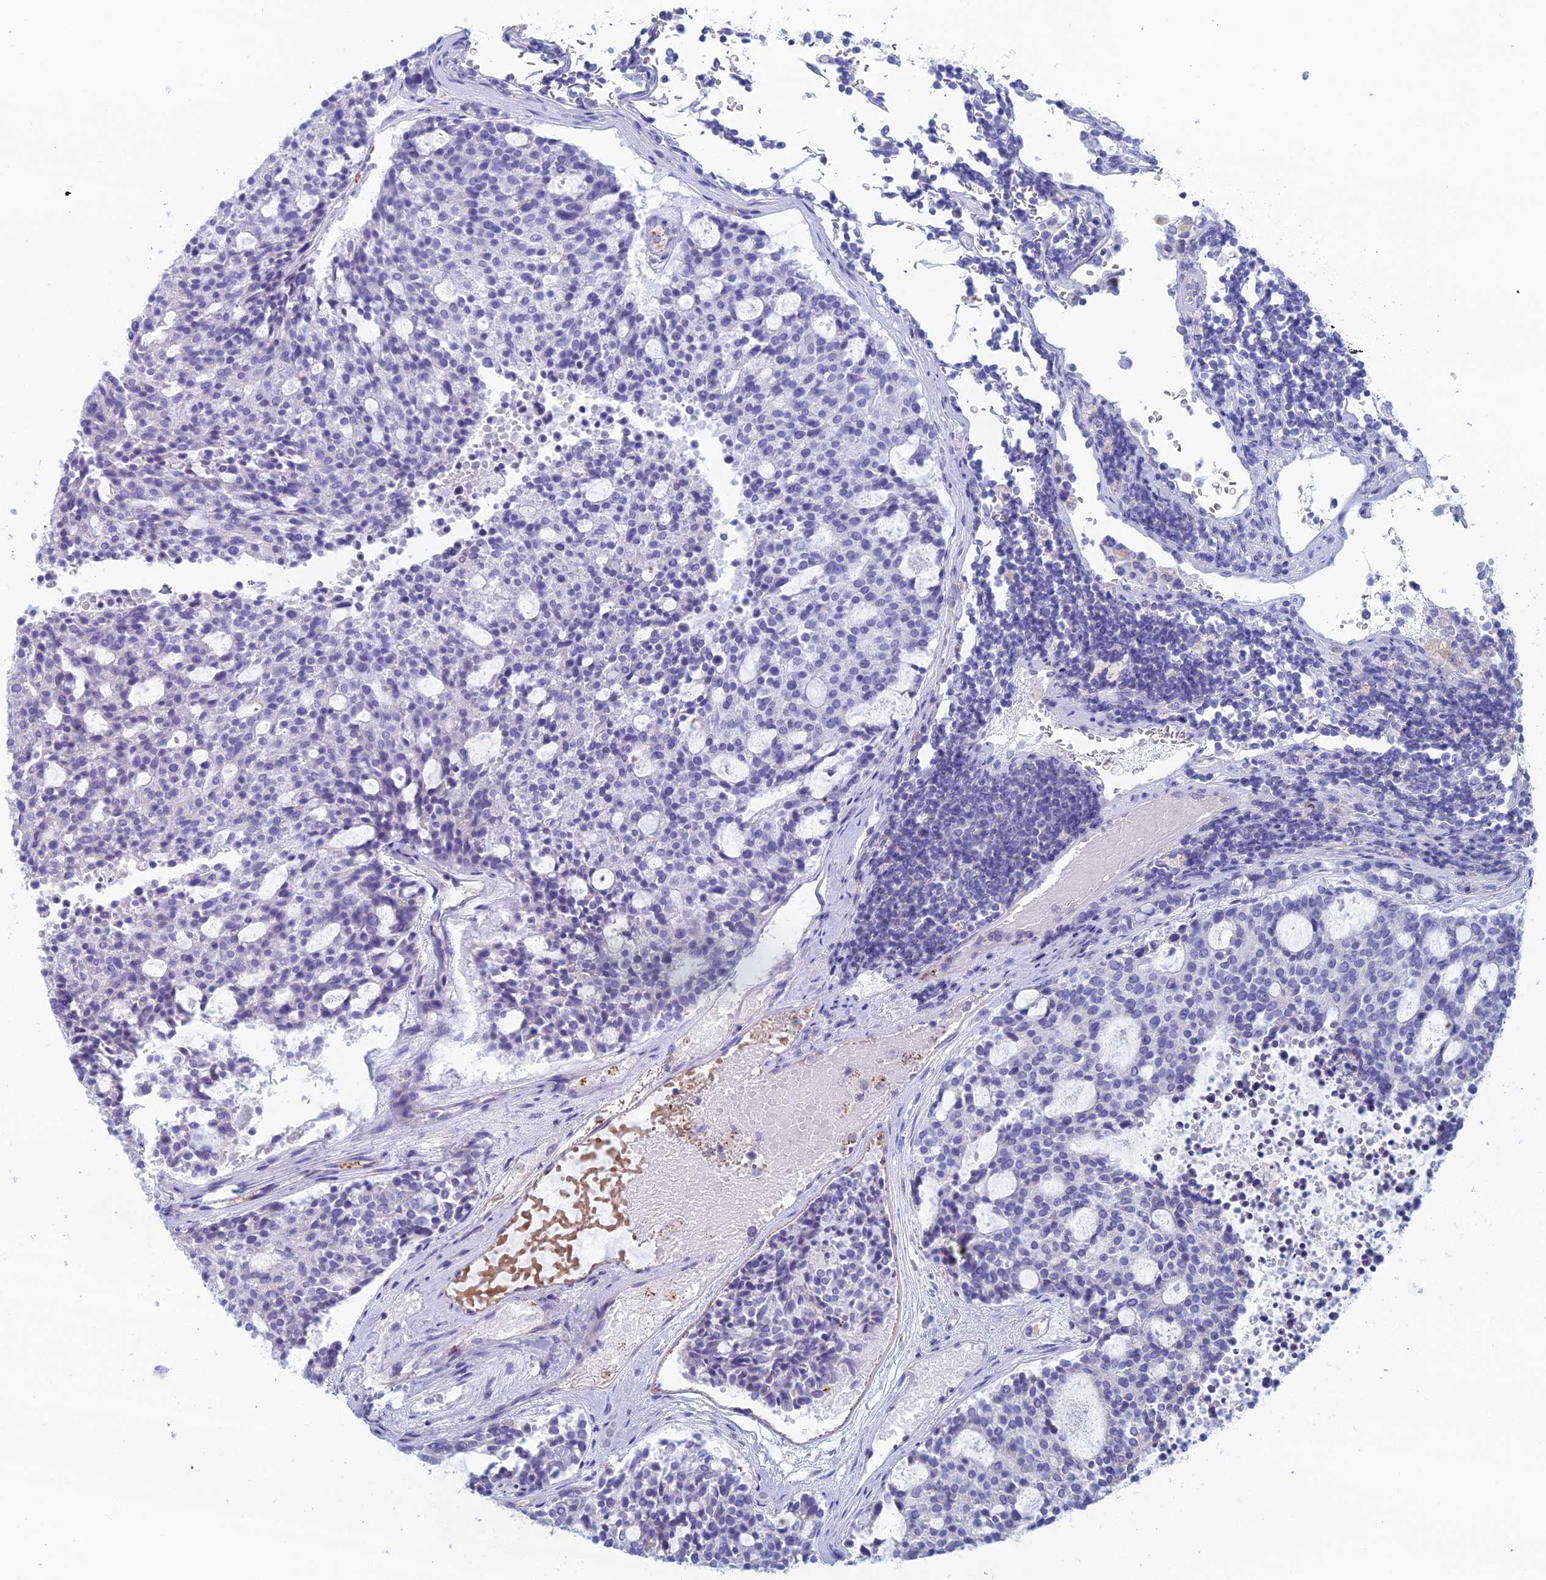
{"staining": {"intensity": "negative", "quantity": "none", "location": "none"}, "tissue": "carcinoid", "cell_type": "Tumor cells", "image_type": "cancer", "snomed": [{"axis": "morphology", "description": "Carcinoid, malignant, NOS"}, {"axis": "topography", "description": "Pancreas"}], "caption": "Malignant carcinoid stained for a protein using immunohistochemistry (IHC) shows no staining tumor cells.", "gene": "IFTAP", "patient": {"sex": "female", "age": 54}}